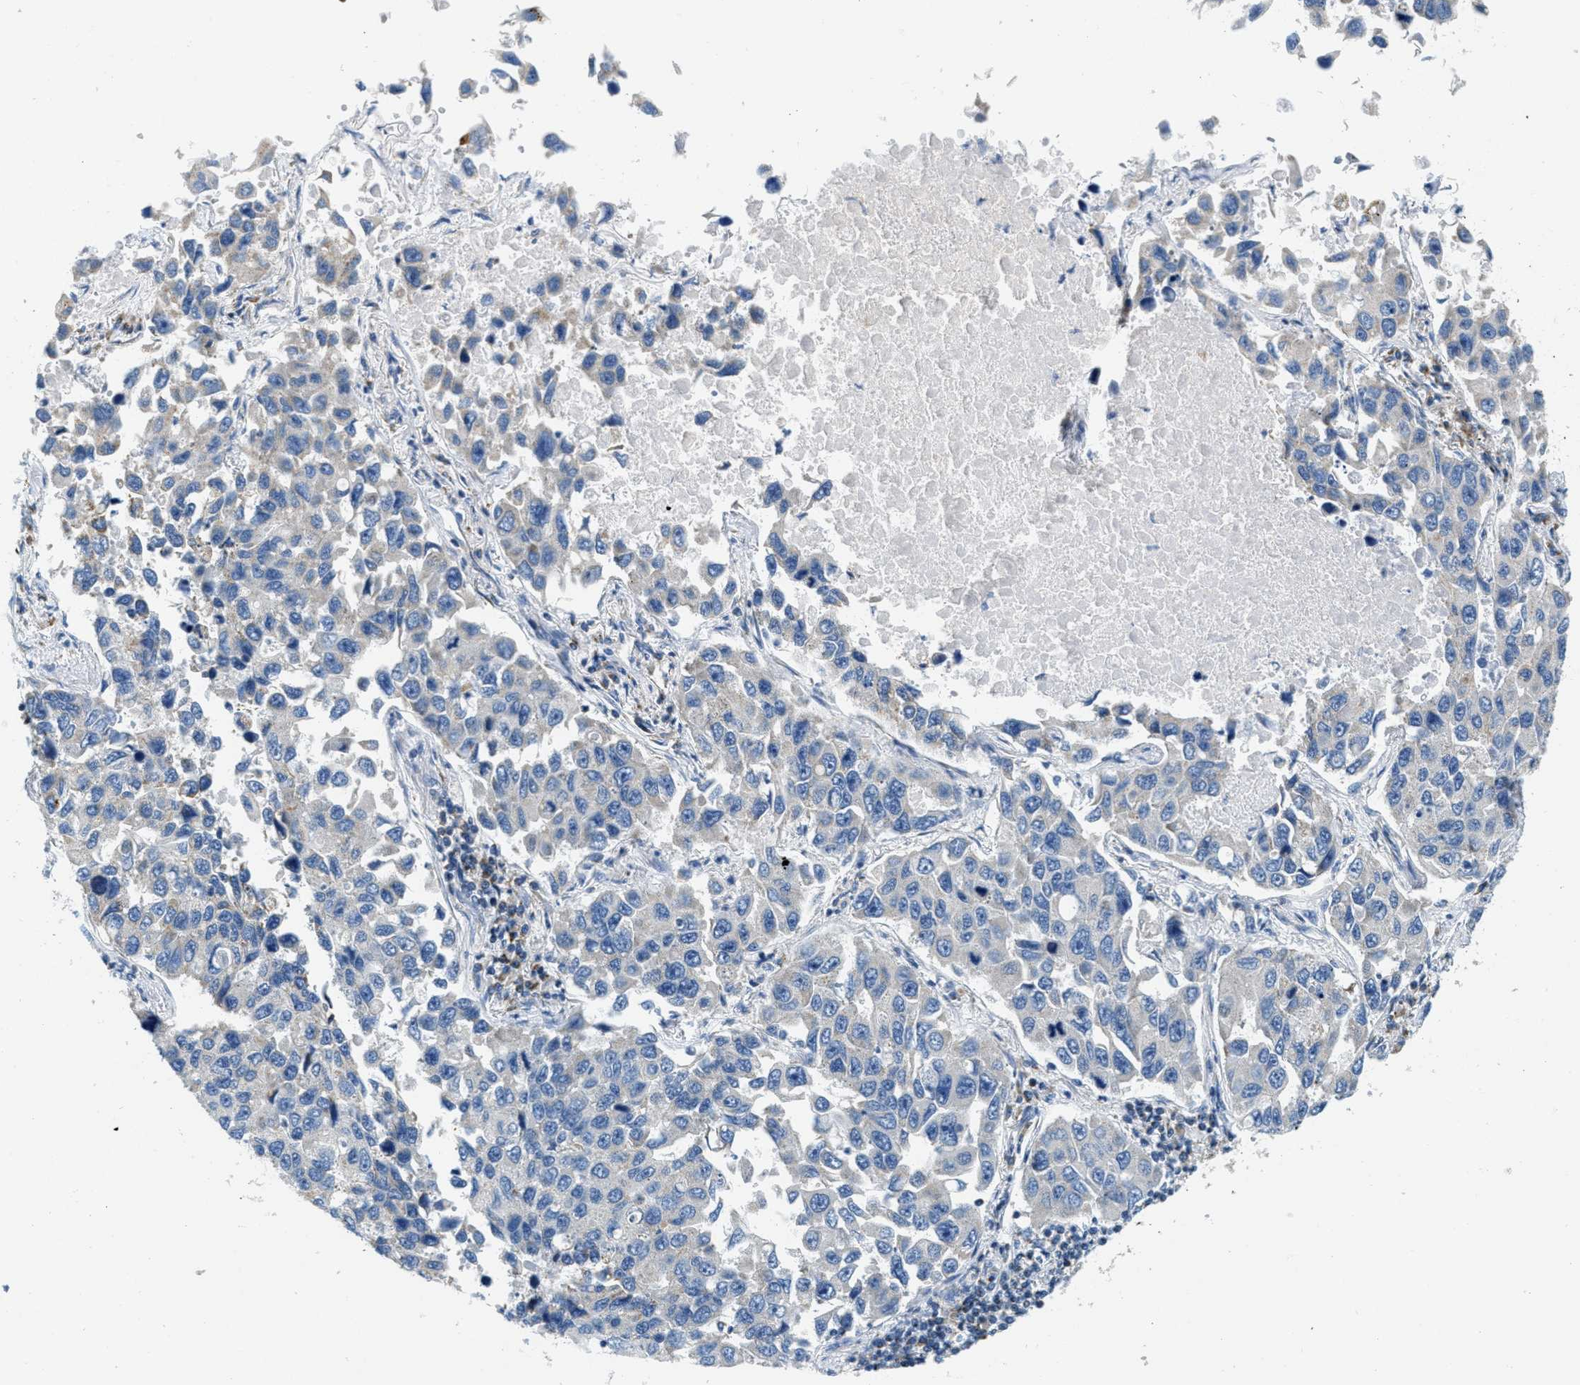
{"staining": {"intensity": "negative", "quantity": "none", "location": "none"}, "tissue": "lung cancer", "cell_type": "Tumor cells", "image_type": "cancer", "snomed": [{"axis": "morphology", "description": "Adenocarcinoma, NOS"}, {"axis": "topography", "description": "Lung"}], "caption": "This is an IHC micrograph of lung cancer. There is no expression in tumor cells.", "gene": "CA4", "patient": {"sex": "male", "age": 64}}